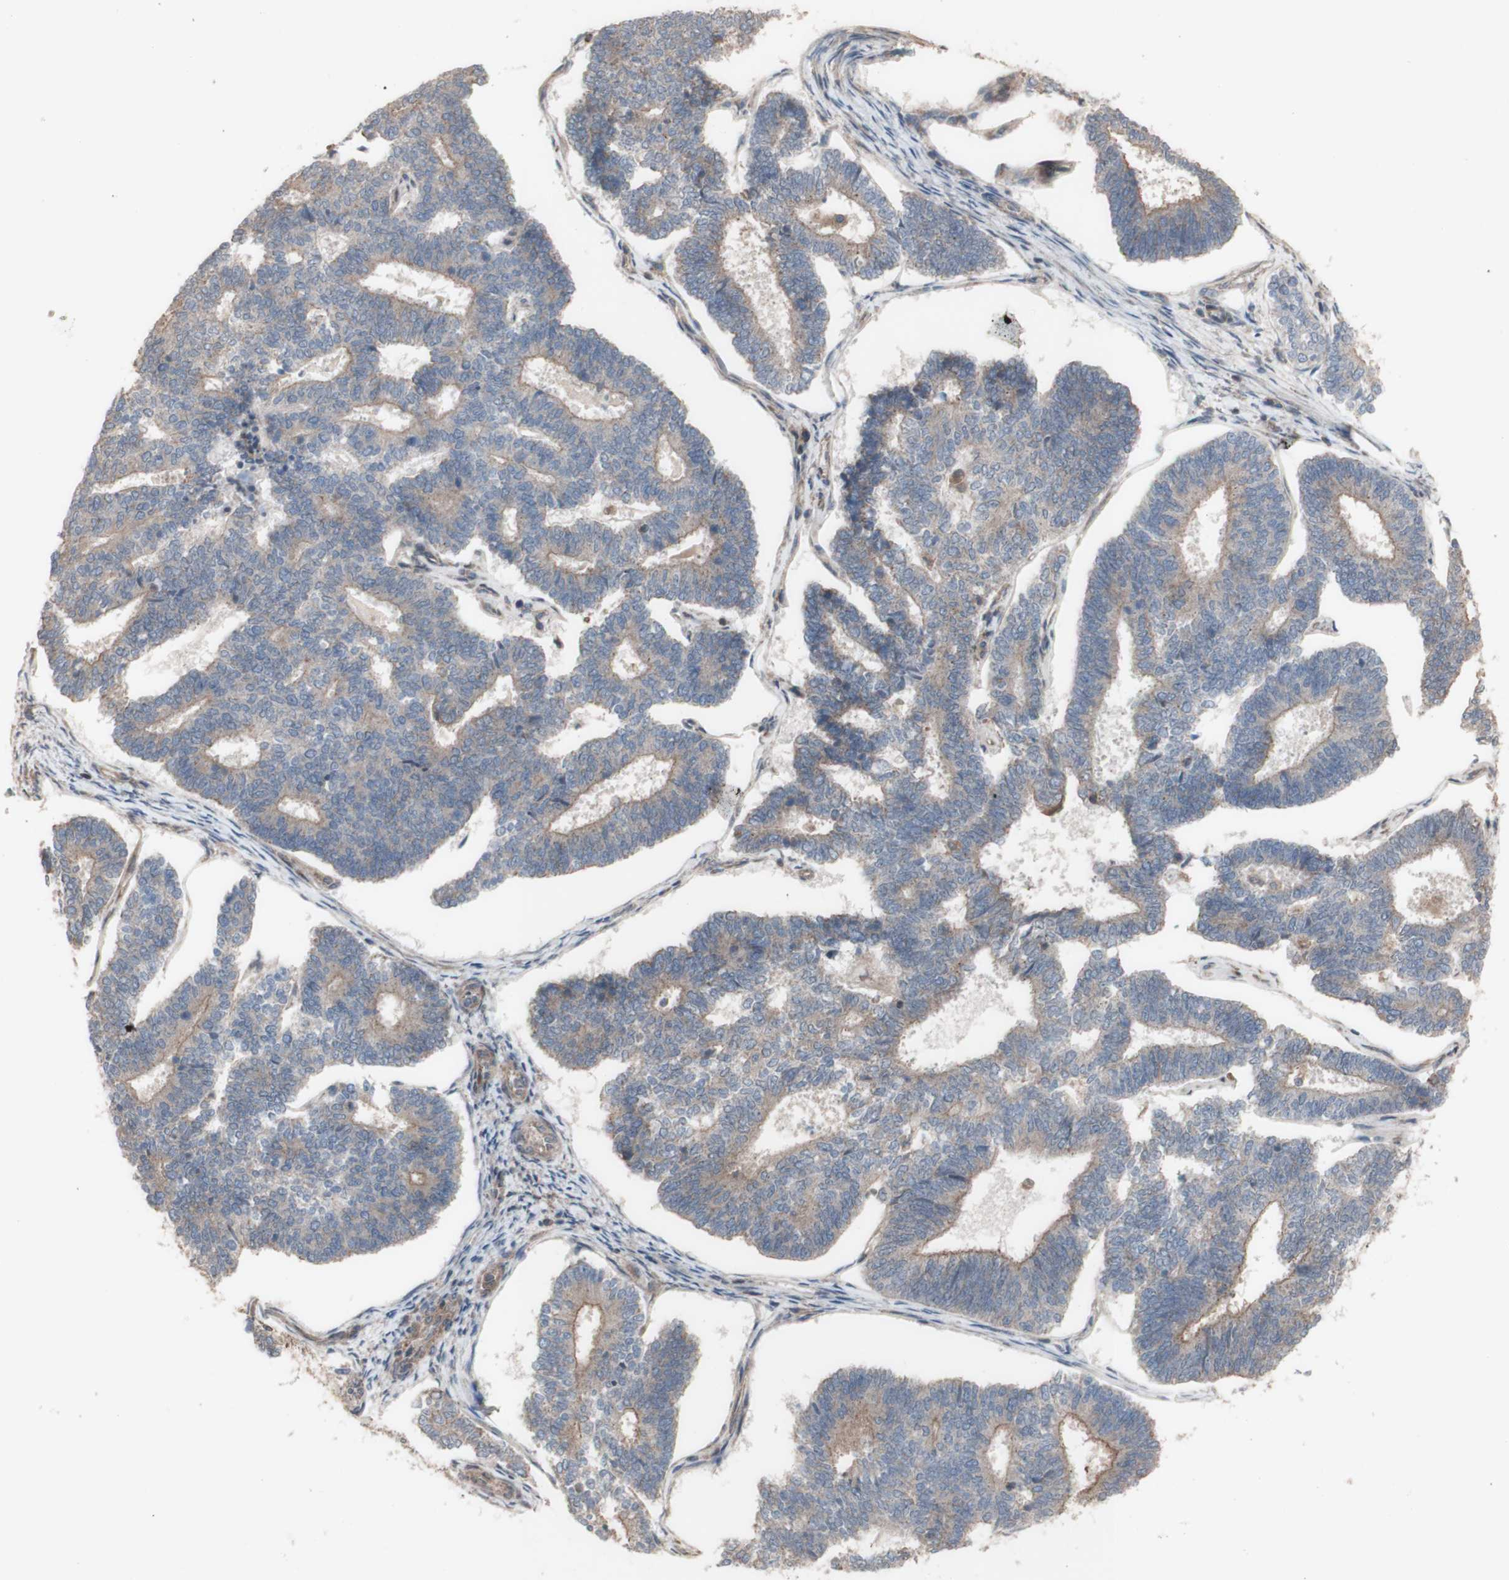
{"staining": {"intensity": "weak", "quantity": ">75%", "location": "cytoplasmic/membranous"}, "tissue": "endometrial cancer", "cell_type": "Tumor cells", "image_type": "cancer", "snomed": [{"axis": "morphology", "description": "Adenocarcinoma, NOS"}, {"axis": "topography", "description": "Endometrium"}], "caption": "The image shows immunohistochemical staining of endometrial adenocarcinoma. There is weak cytoplasmic/membranous staining is appreciated in about >75% of tumor cells. The staining was performed using DAB (3,3'-diaminobenzidine), with brown indicating positive protein expression. Nuclei are stained blue with hematoxylin.", "gene": "COPB1", "patient": {"sex": "female", "age": 70}}